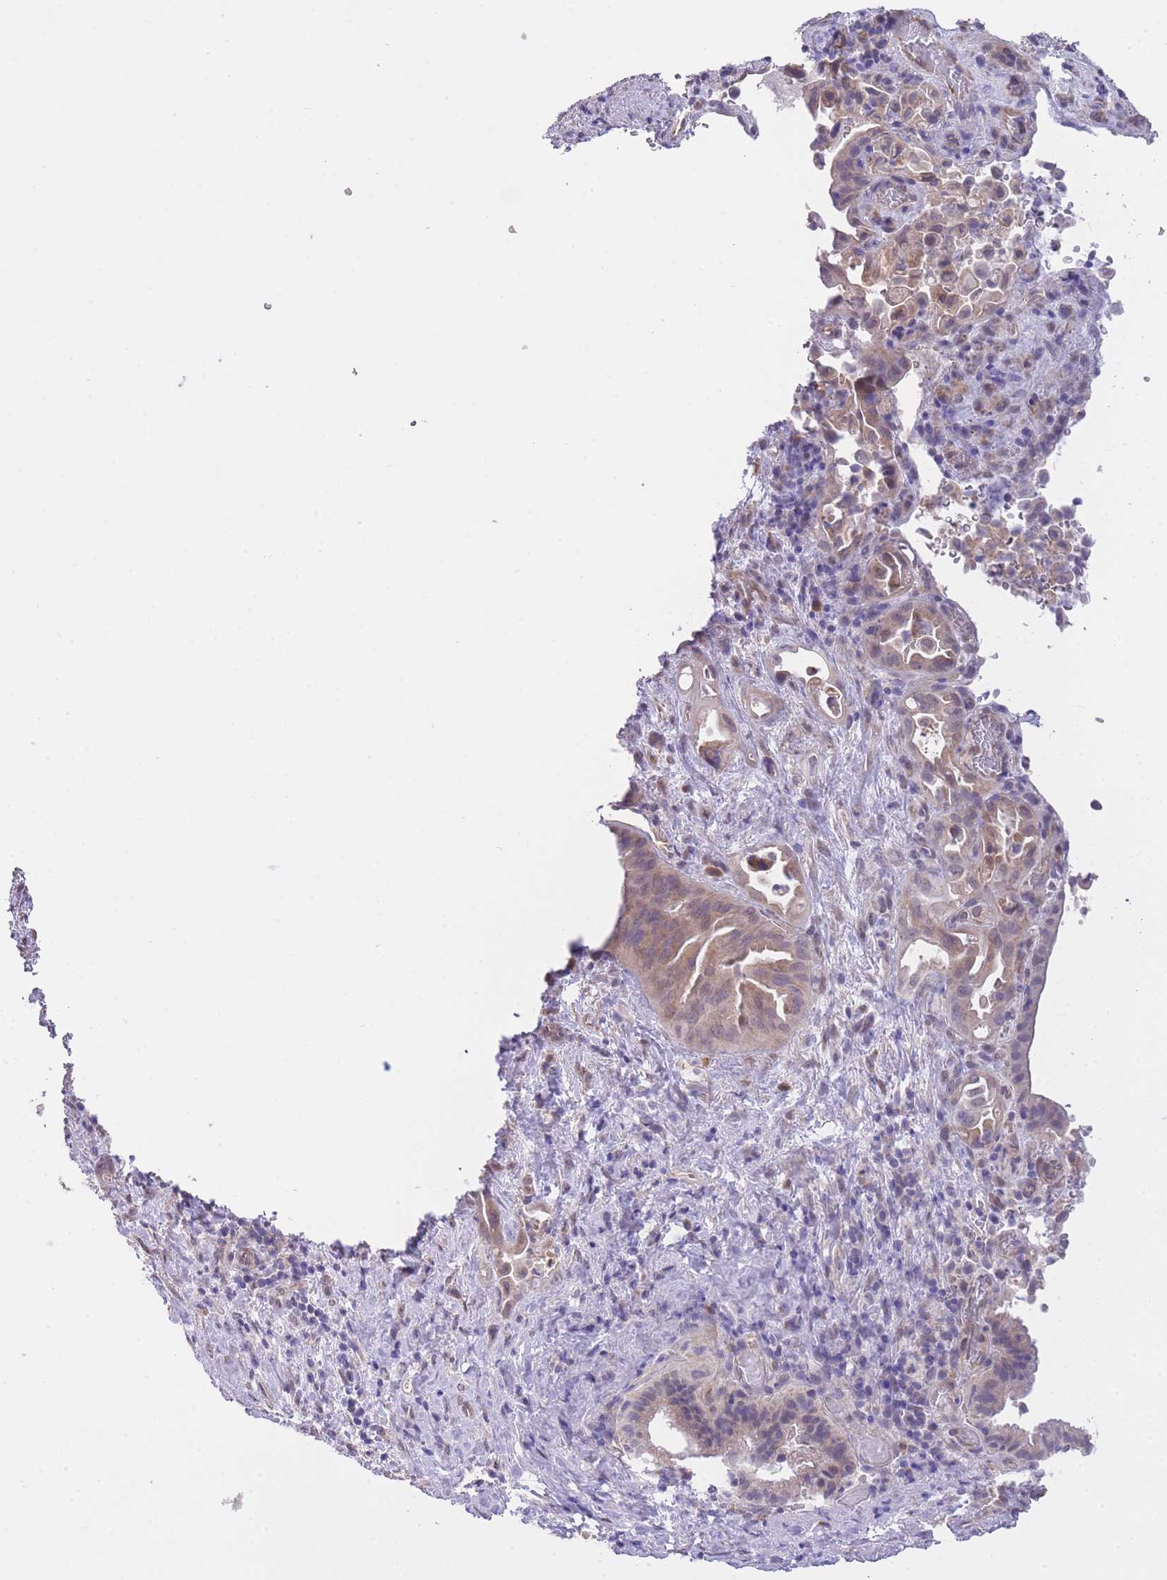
{"staining": {"intensity": "weak", "quantity": ">75%", "location": "cytoplasmic/membranous"}, "tissue": "liver cancer", "cell_type": "Tumor cells", "image_type": "cancer", "snomed": [{"axis": "morphology", "description": "Cholangiocarcinoma"}, {"axis": "topography", "description": "Liver"}], "caption": "Tumor cells reveal low levels of weak cytoplasmic/membranous positivity in approximately >75% of cells in liver cholangiocarcinoma. (DAB = brown stain, brightfield microscopy at high magnification).", "gene": "CTBP1", "patient": {"sex": "female", "age": 68}}